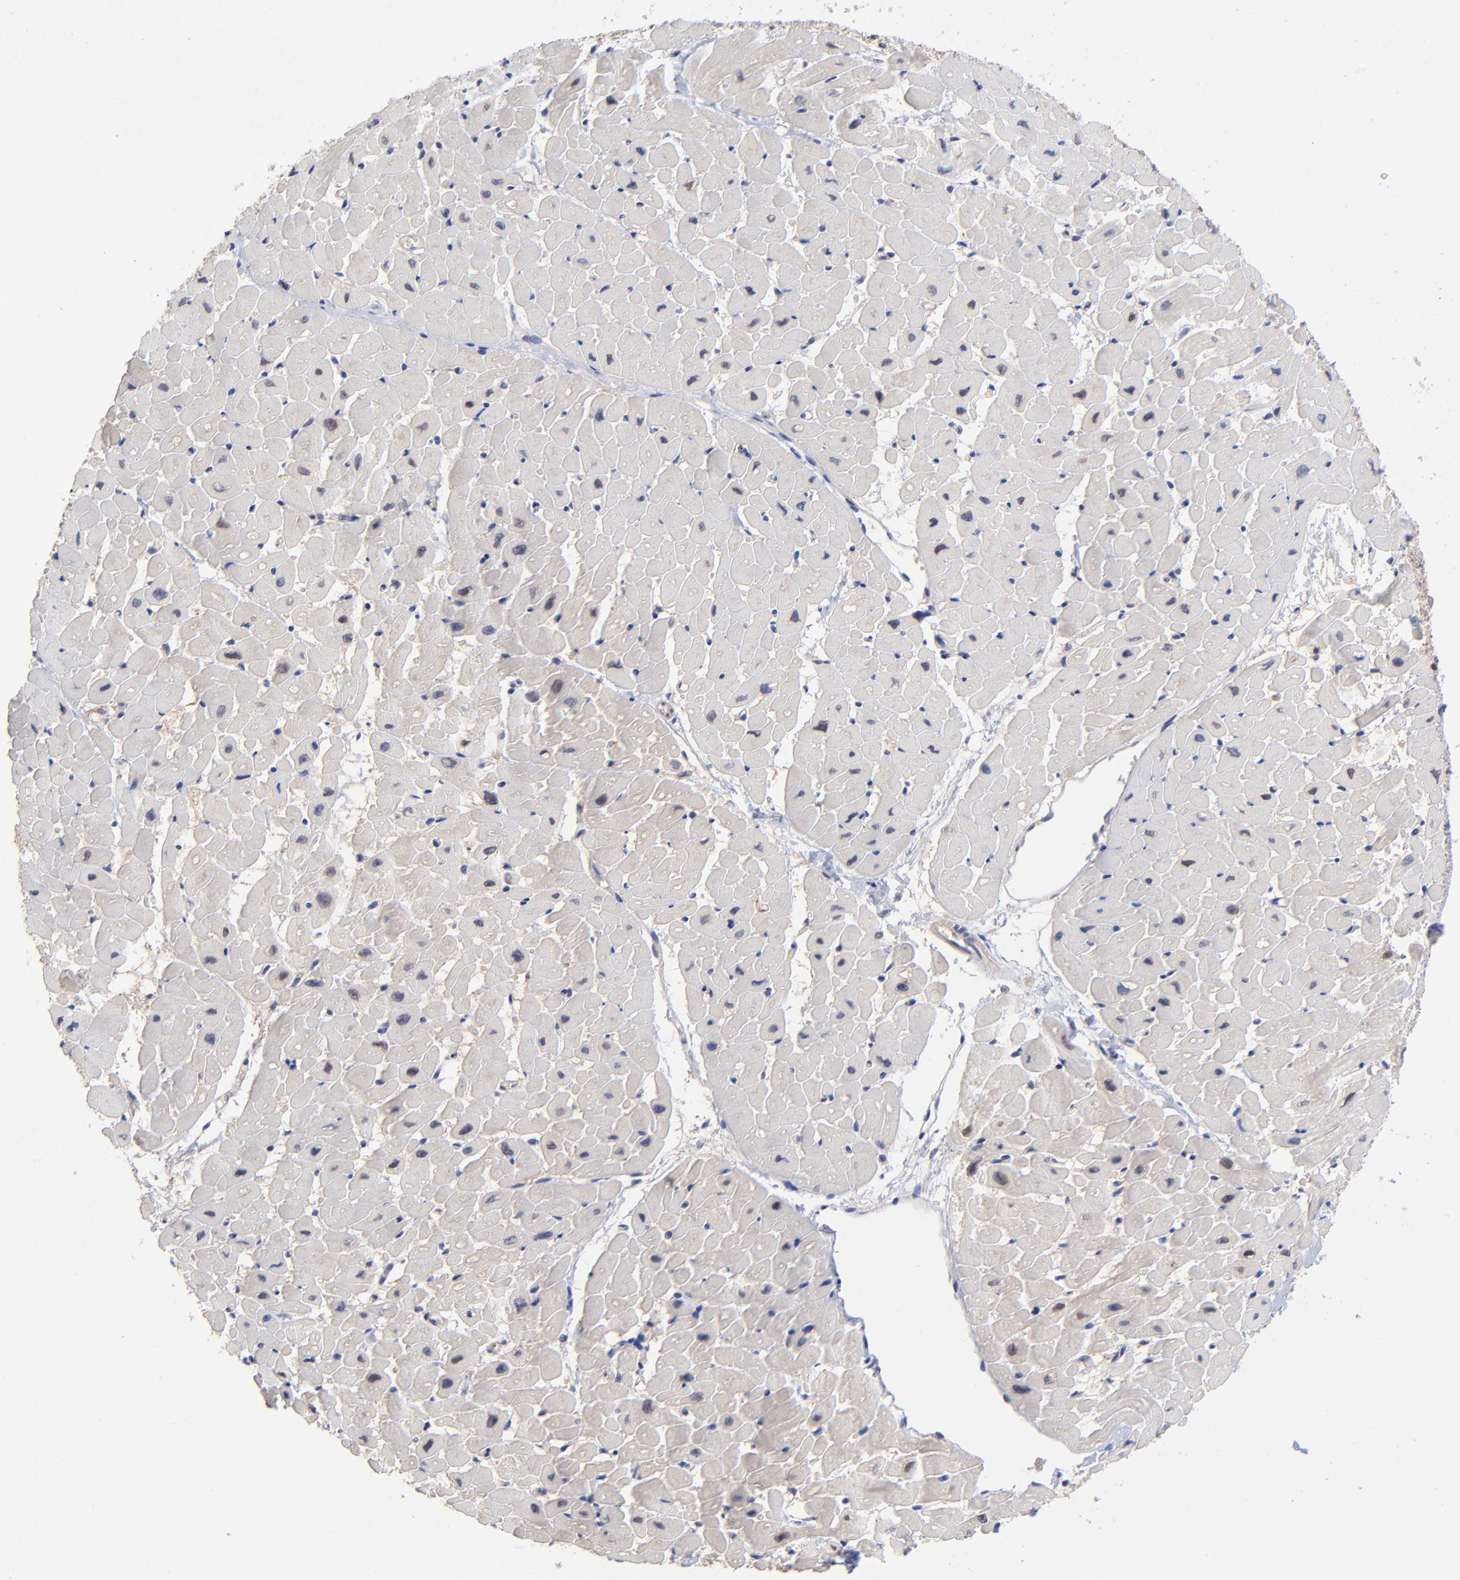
{"staining": {"intensity": "weak", "quantity": "<25%", "location": "cytoplasmic/membranous"}, "tissue": "heart muscle", "cell_type": "Cardiomyocytes", "image_type": "normal", "snomed": [{"axis": "morphology", "description": "Normal tissue, NOS"}, {"axis": "topography", "description": "Heart"}], "caption": "DAB (3,3'-diaminobenzidine) immunohistochemical staining of normal human heart muscle shows no significant positivity in cardiomyocytes.", "gene": "DCTPP1", "patient": {"sex": "male", "age": 45}}